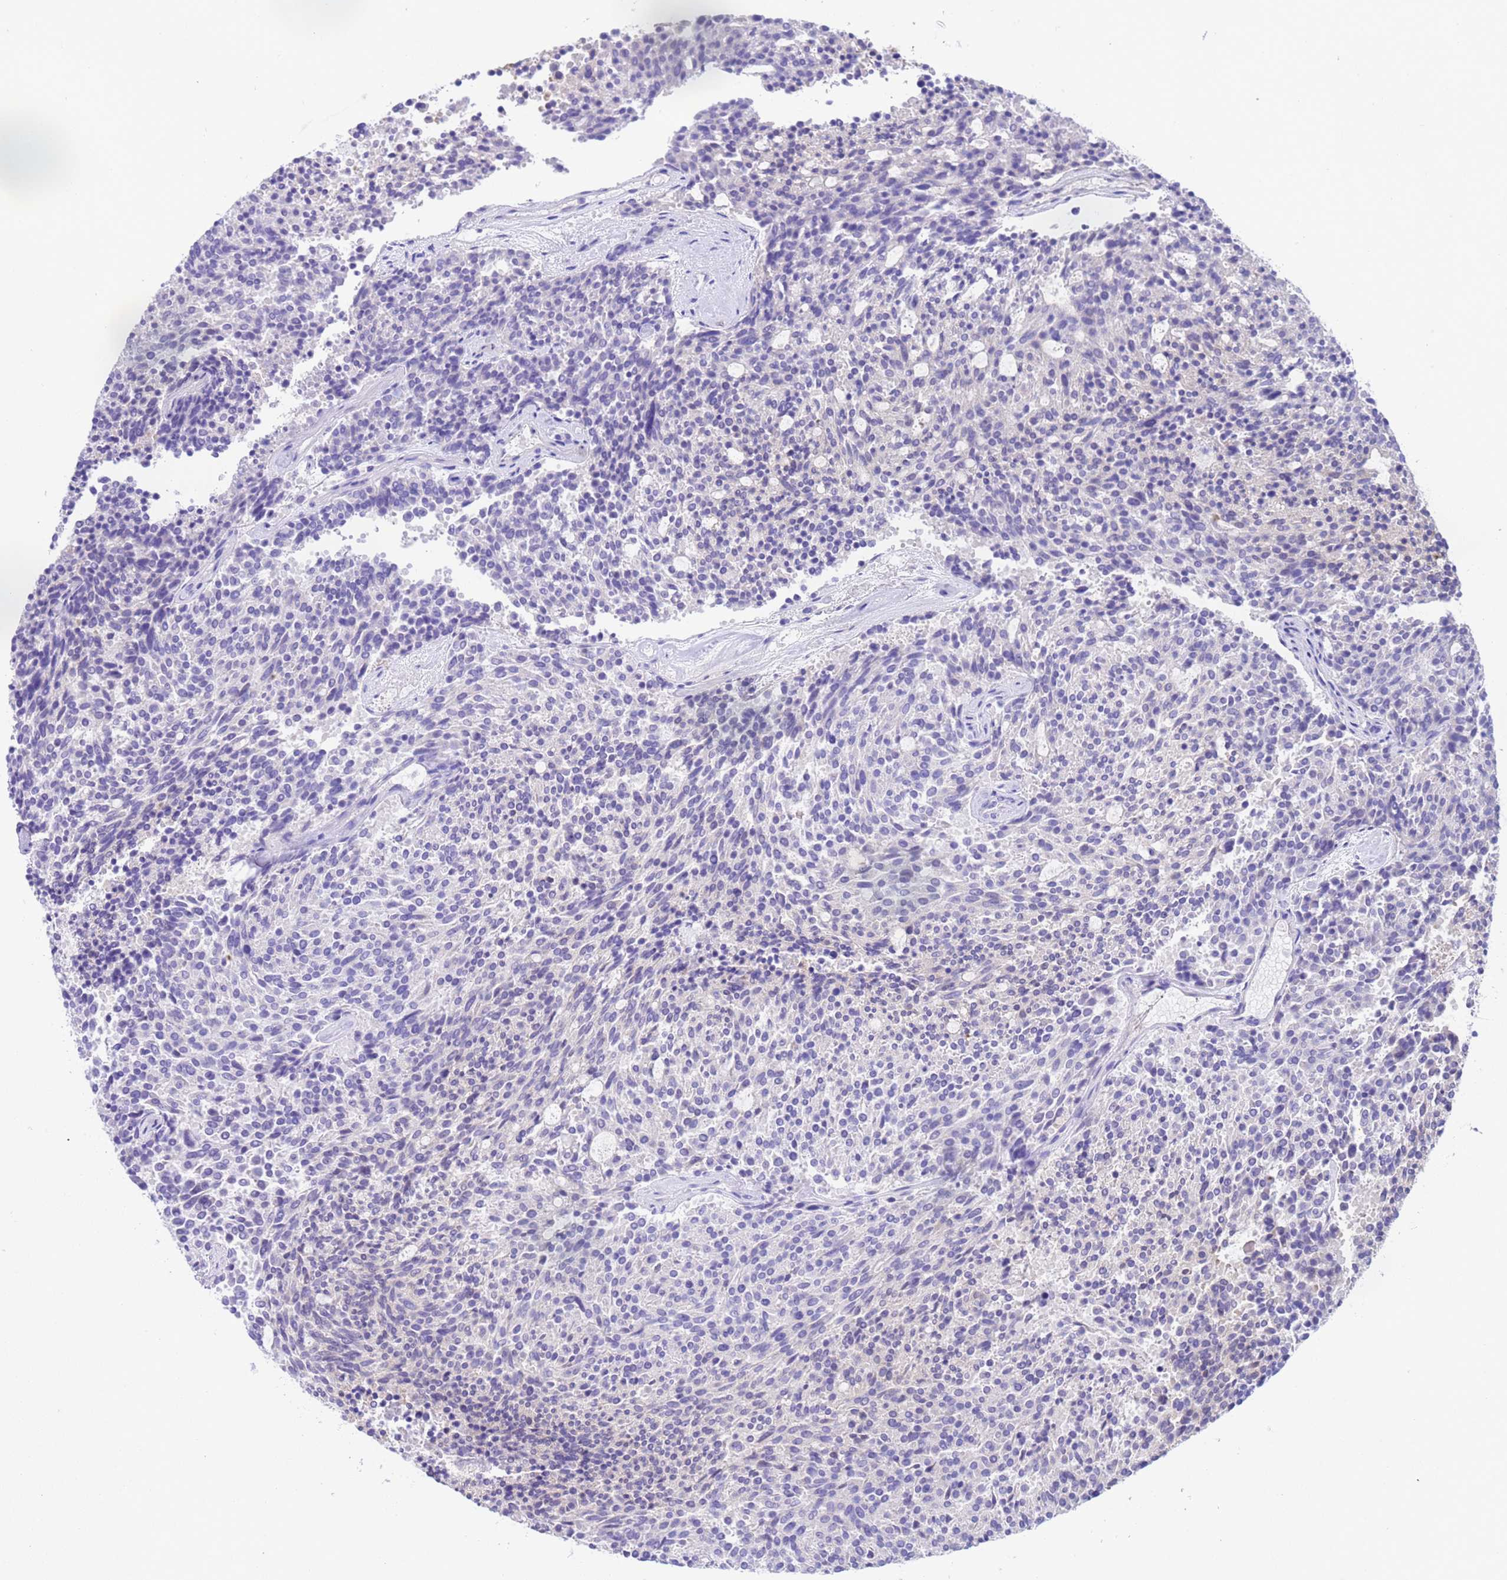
{"staining": {"intensity": "negative", "quantity": "none", "location": "none"}, "tissue": "carcinoid", "cell_type": "Tumor cells", "image_type": "cancer", "snomed": [{"axis": "morphology", "description": "Carcinoid, malignant, NOS"}, {"axis": "topography", "description": "Pancreas"}], "caption": "This is an immunohistochemistry image of carcinoid. There is no positivity in tumor cells.", "gene": "USP38", "patient": {"sex": "female", "age": 54}}